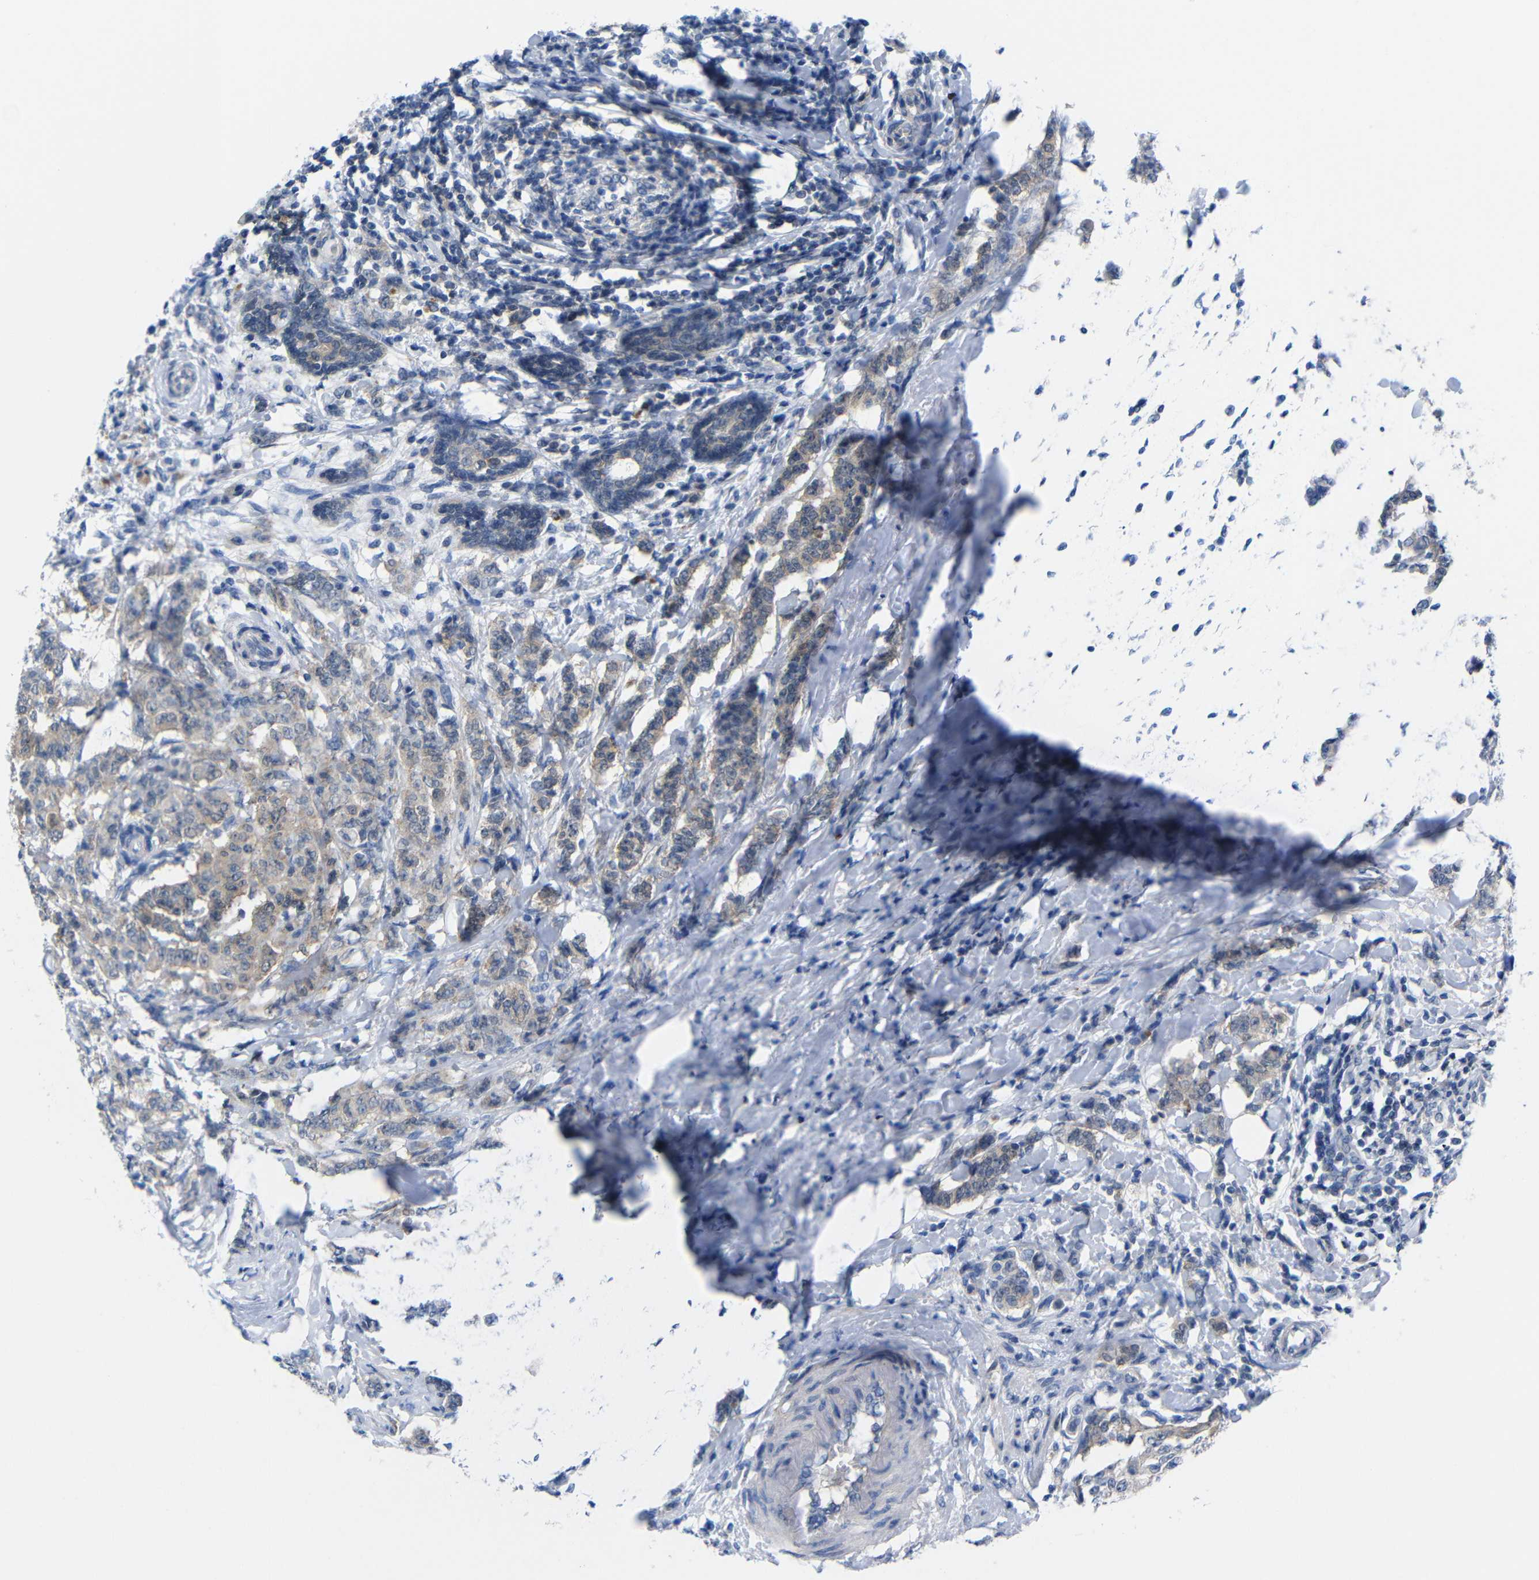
{"staining": {"intensity": "weak", "quantity": "25%-75%", "location": "cytoplasmic/membranous"}, "tissue": "breast cancer", "cell_type": "Tumor cells", "image_type": "cancer", "snomed": [{"axis": "morphology", "description": "Duct carcinoma"}, {"axis": "topography", "description": "Breast"}], "caption": "The image displays a brown stain indicating the presence of a protein in the cytoplasmic/membranous of tumor cells in breast cancer.", "gene": "PEBP1", "patient": {"sex": "female", "age": 40}}